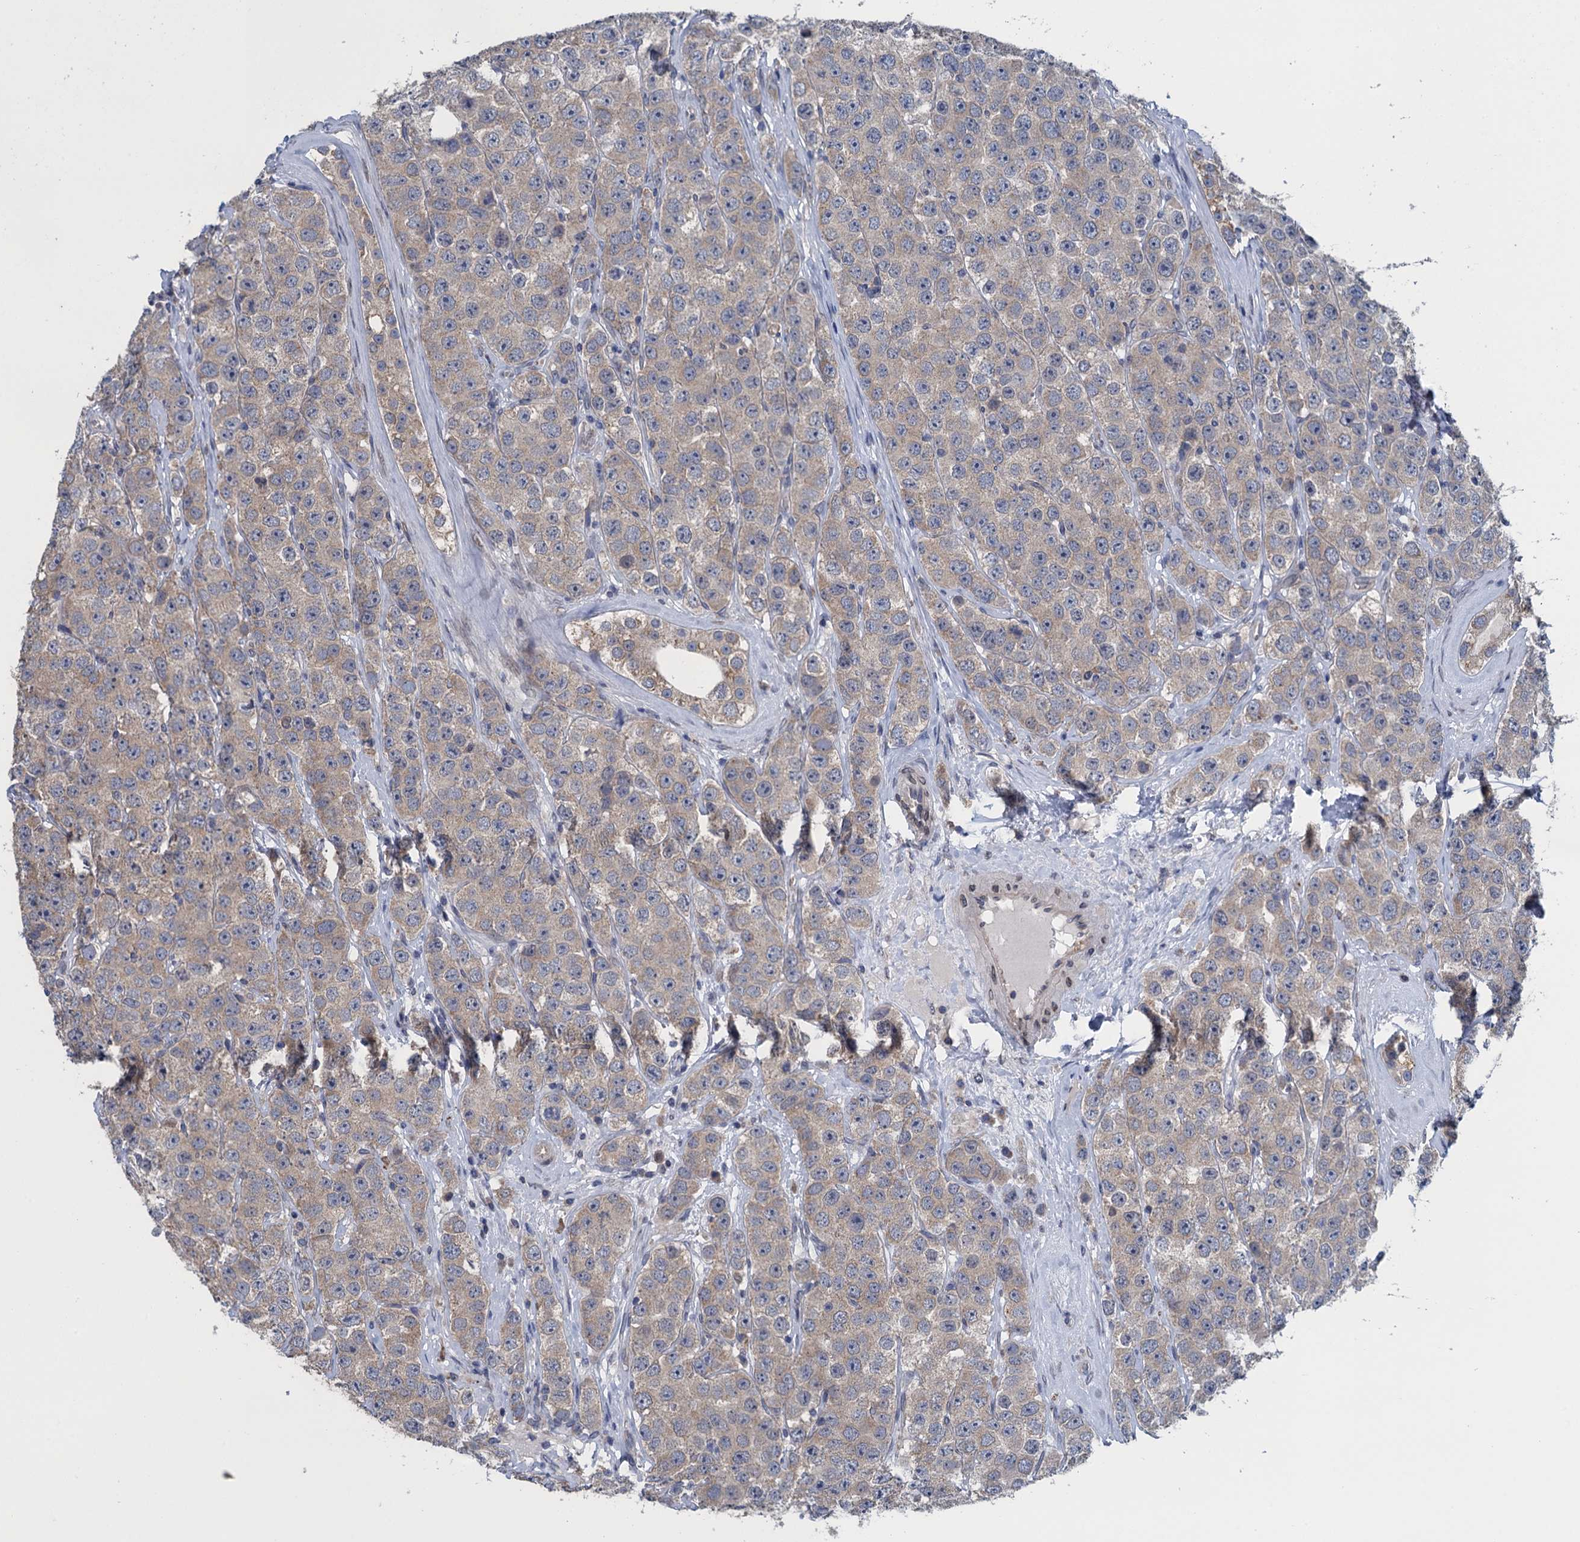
{"staining": {"intensity": "moderate", "quantity": "<25%", "location": "cytoplasmic/membranous"}, "tissue": "testis cancer", "cell_type": "Tumor cells", "image_type": "cancer", "snomed": [{"axis": "morphology", "description": "Seminoma, NOS"}, {"axis": "topography", "description": "Testis"}], "caption": "Protein expression analysis of human testis cancer reveals moderate cytoplasmic/membranous positivity in about <25% of tumor cells.", "gene": "CTU2", "patient": {"sex": "male", "age": 28}}